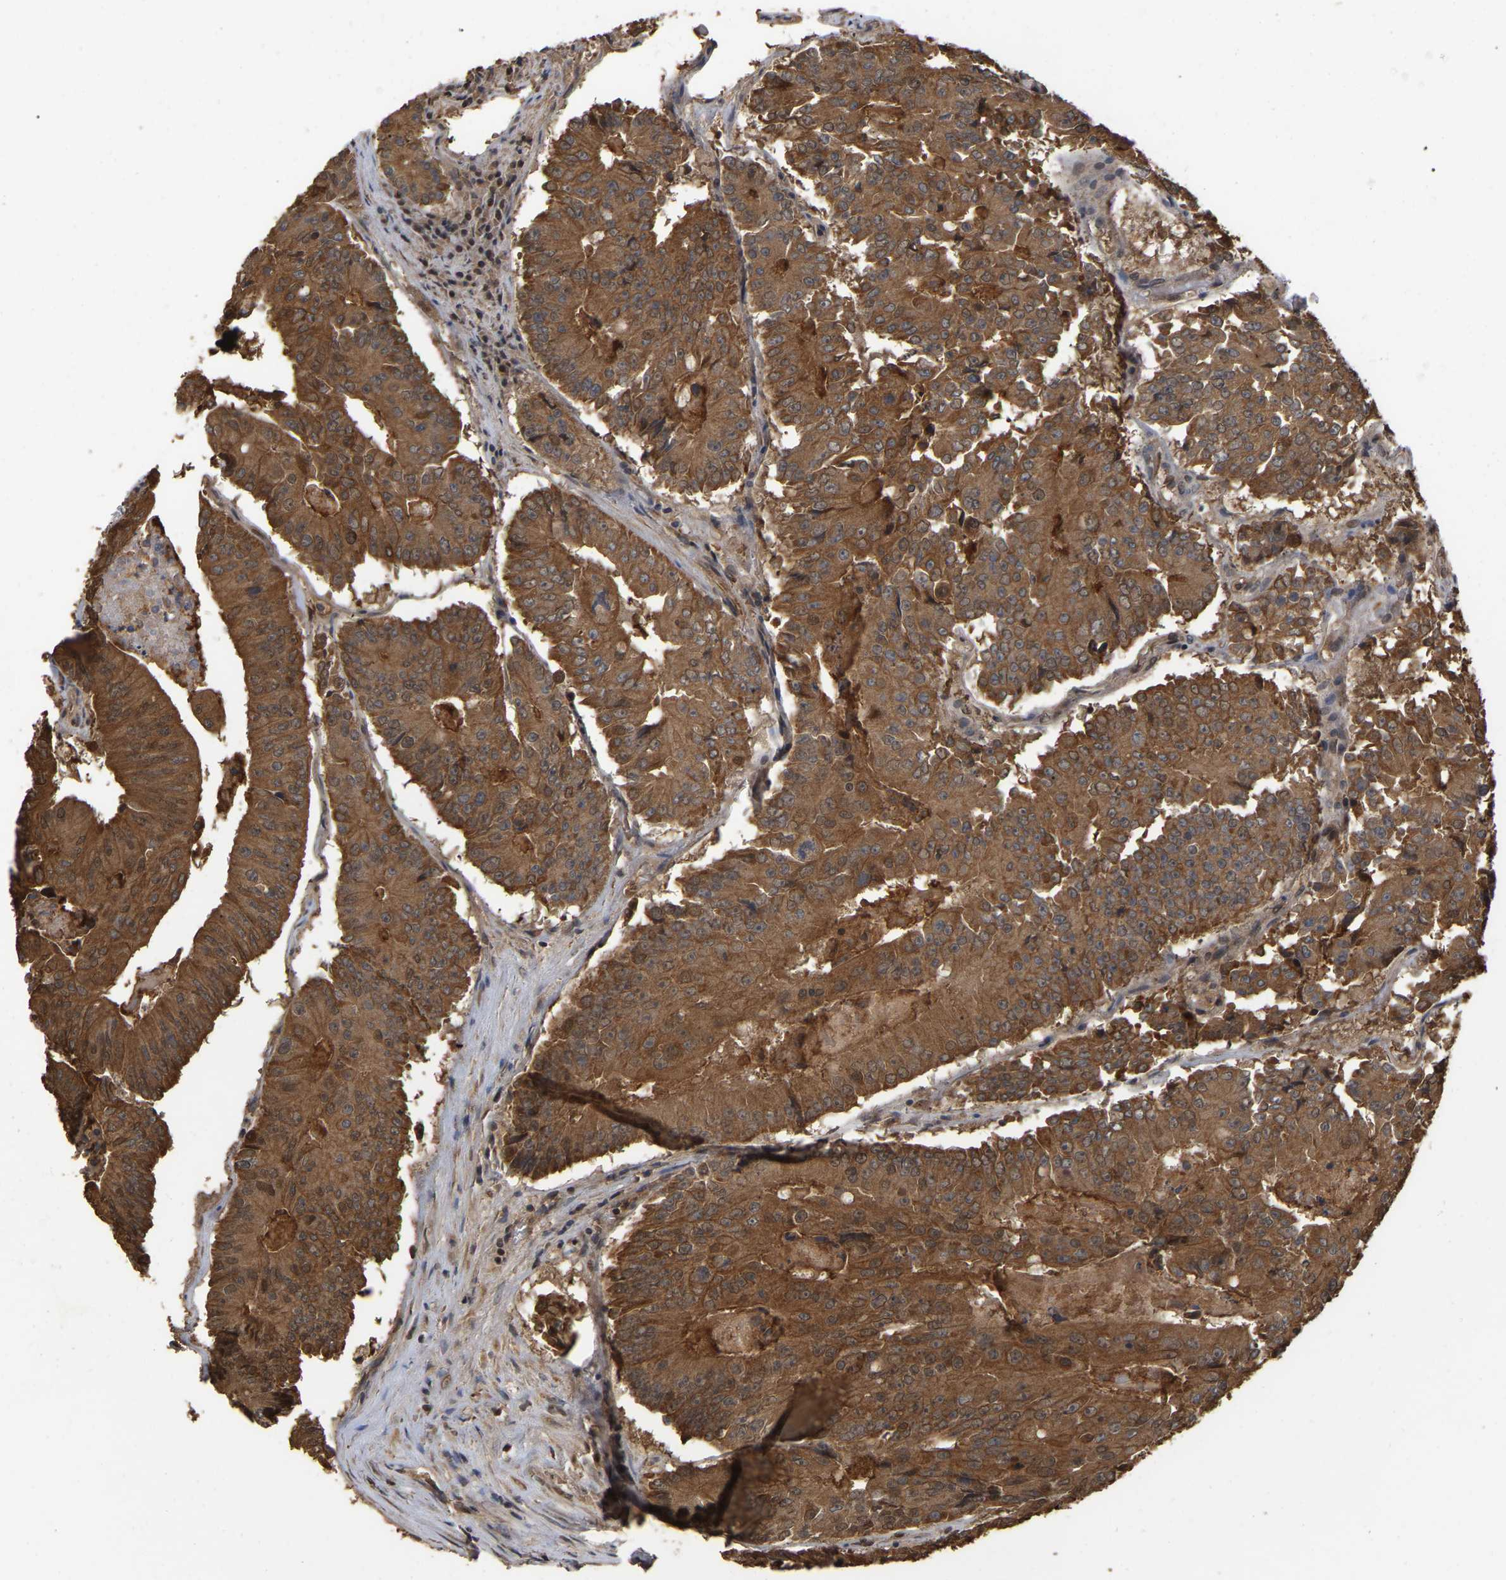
{"staining": {"intensity": "moderate", "quantity": ">75%", "location": "cytoplasmic/membranous"}, "tissue": "colorectal cancer", "cell_type": "Tumor cells", "image_type": "cancer", "snomed": [{"axis": "morphology", "description": "Adenocarcinoma, NOS"}, {"axis": "topography", "description": "Colon"}], "caption": "Immunohistochemistry (IHC) micrograph of colorectal cancer stained for a protein (brown), which displays medium levels of moderate cytoplasmic/membranous expression in approximately >75% of tumor cells.", "gene": "FAM219A", "patient": {"sex": "male", "age": 87}}